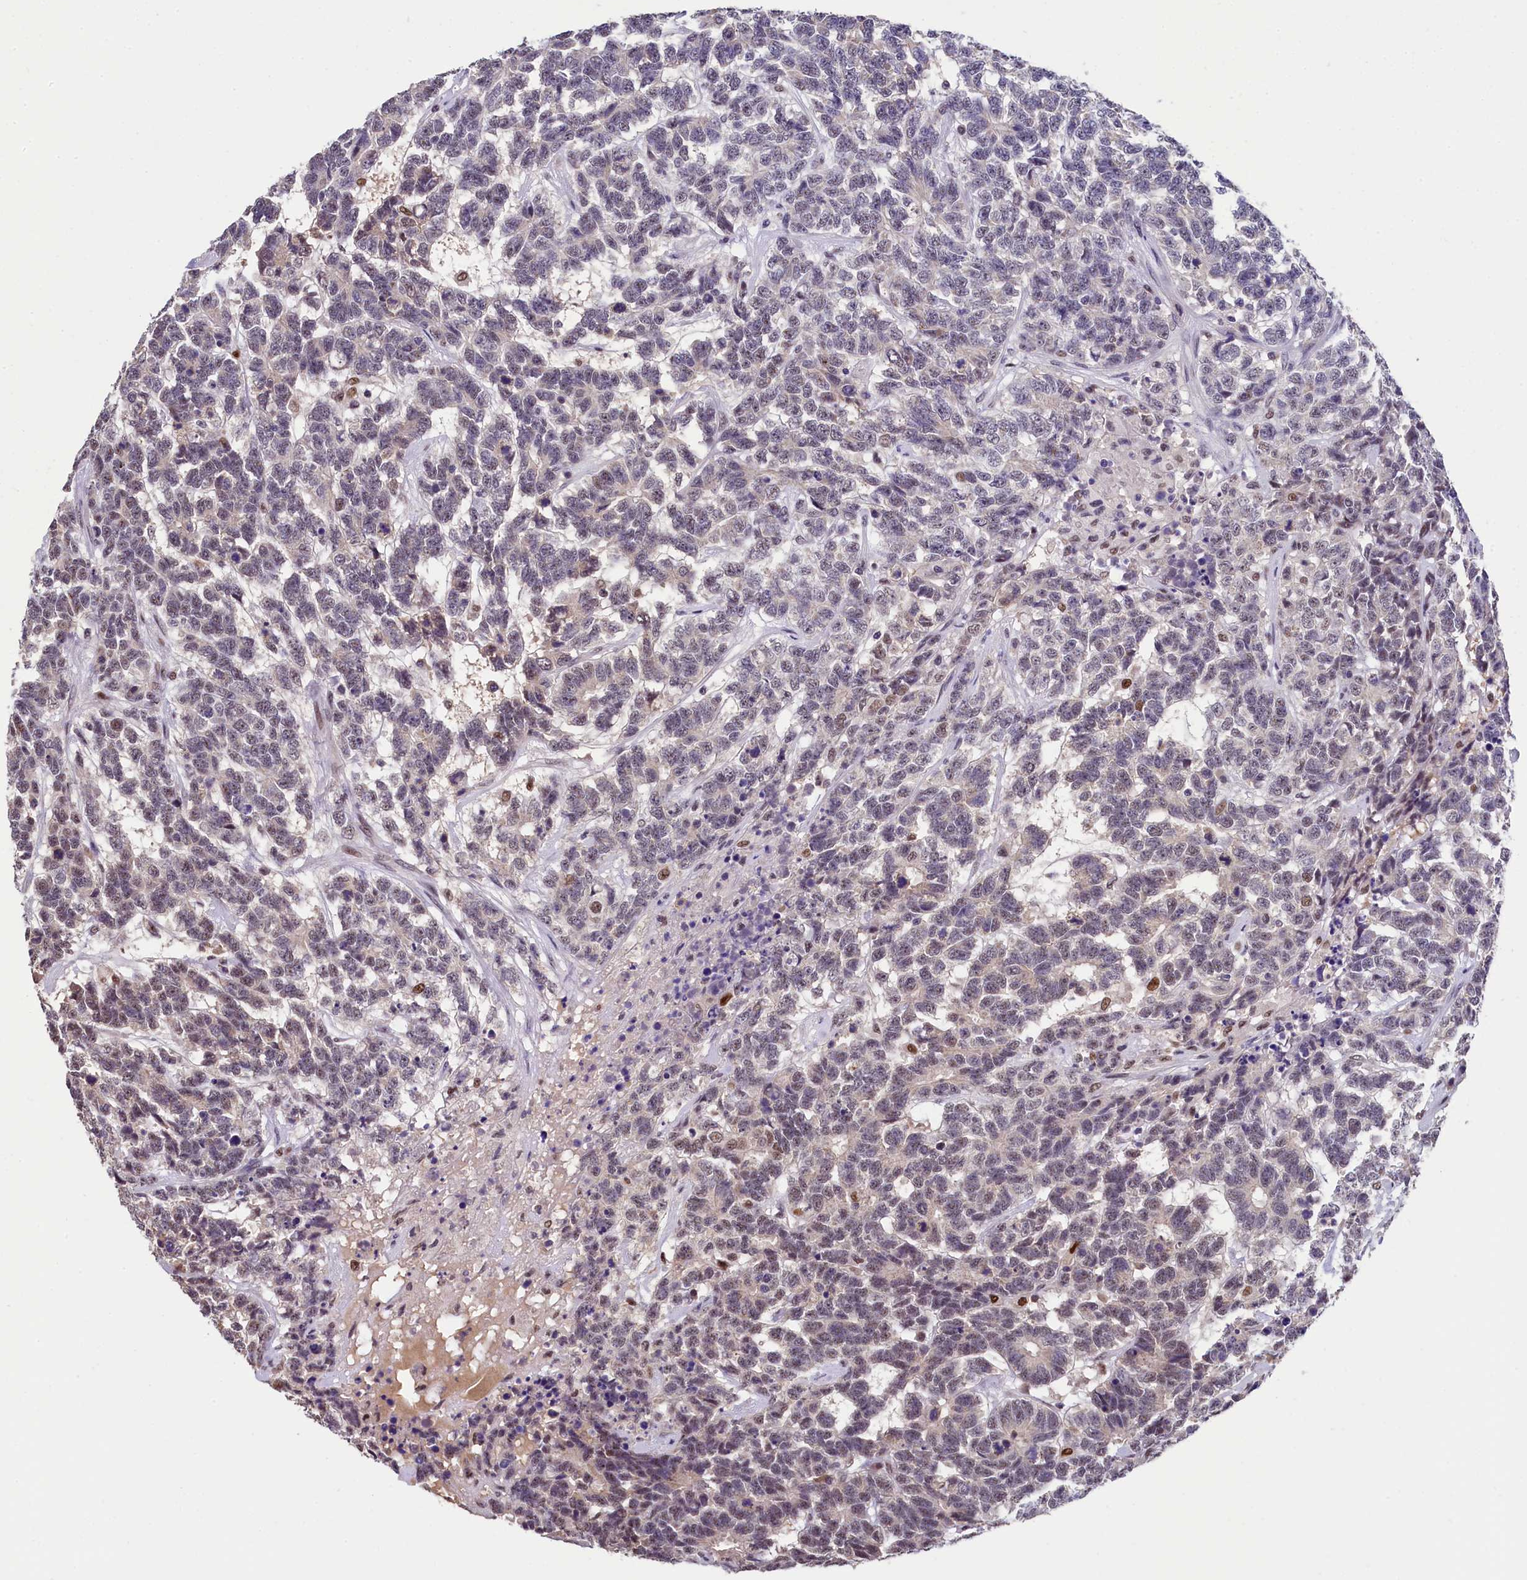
{"staining": {"intensity": "weak", "quantity": "25%-75%", "location": "nuclear"}, "tissue": "testis cancer", "cell_type": "Tumor cells", "image_type": "cancer", "snomed": [{"axis": "morphology", "description": "Carcinoma, Embryonal, NOS"}, {"axis": "topography", "description": "Testis"}], "caption": "This is a photomicrograph of immunohistochemistry (IHC) staining of embryonal carcinoma (testis), which shows weak expression in the nuclear of tumor cells.", "gene": "HECTD4", "patient": {"sex": "male", "age": 26}}